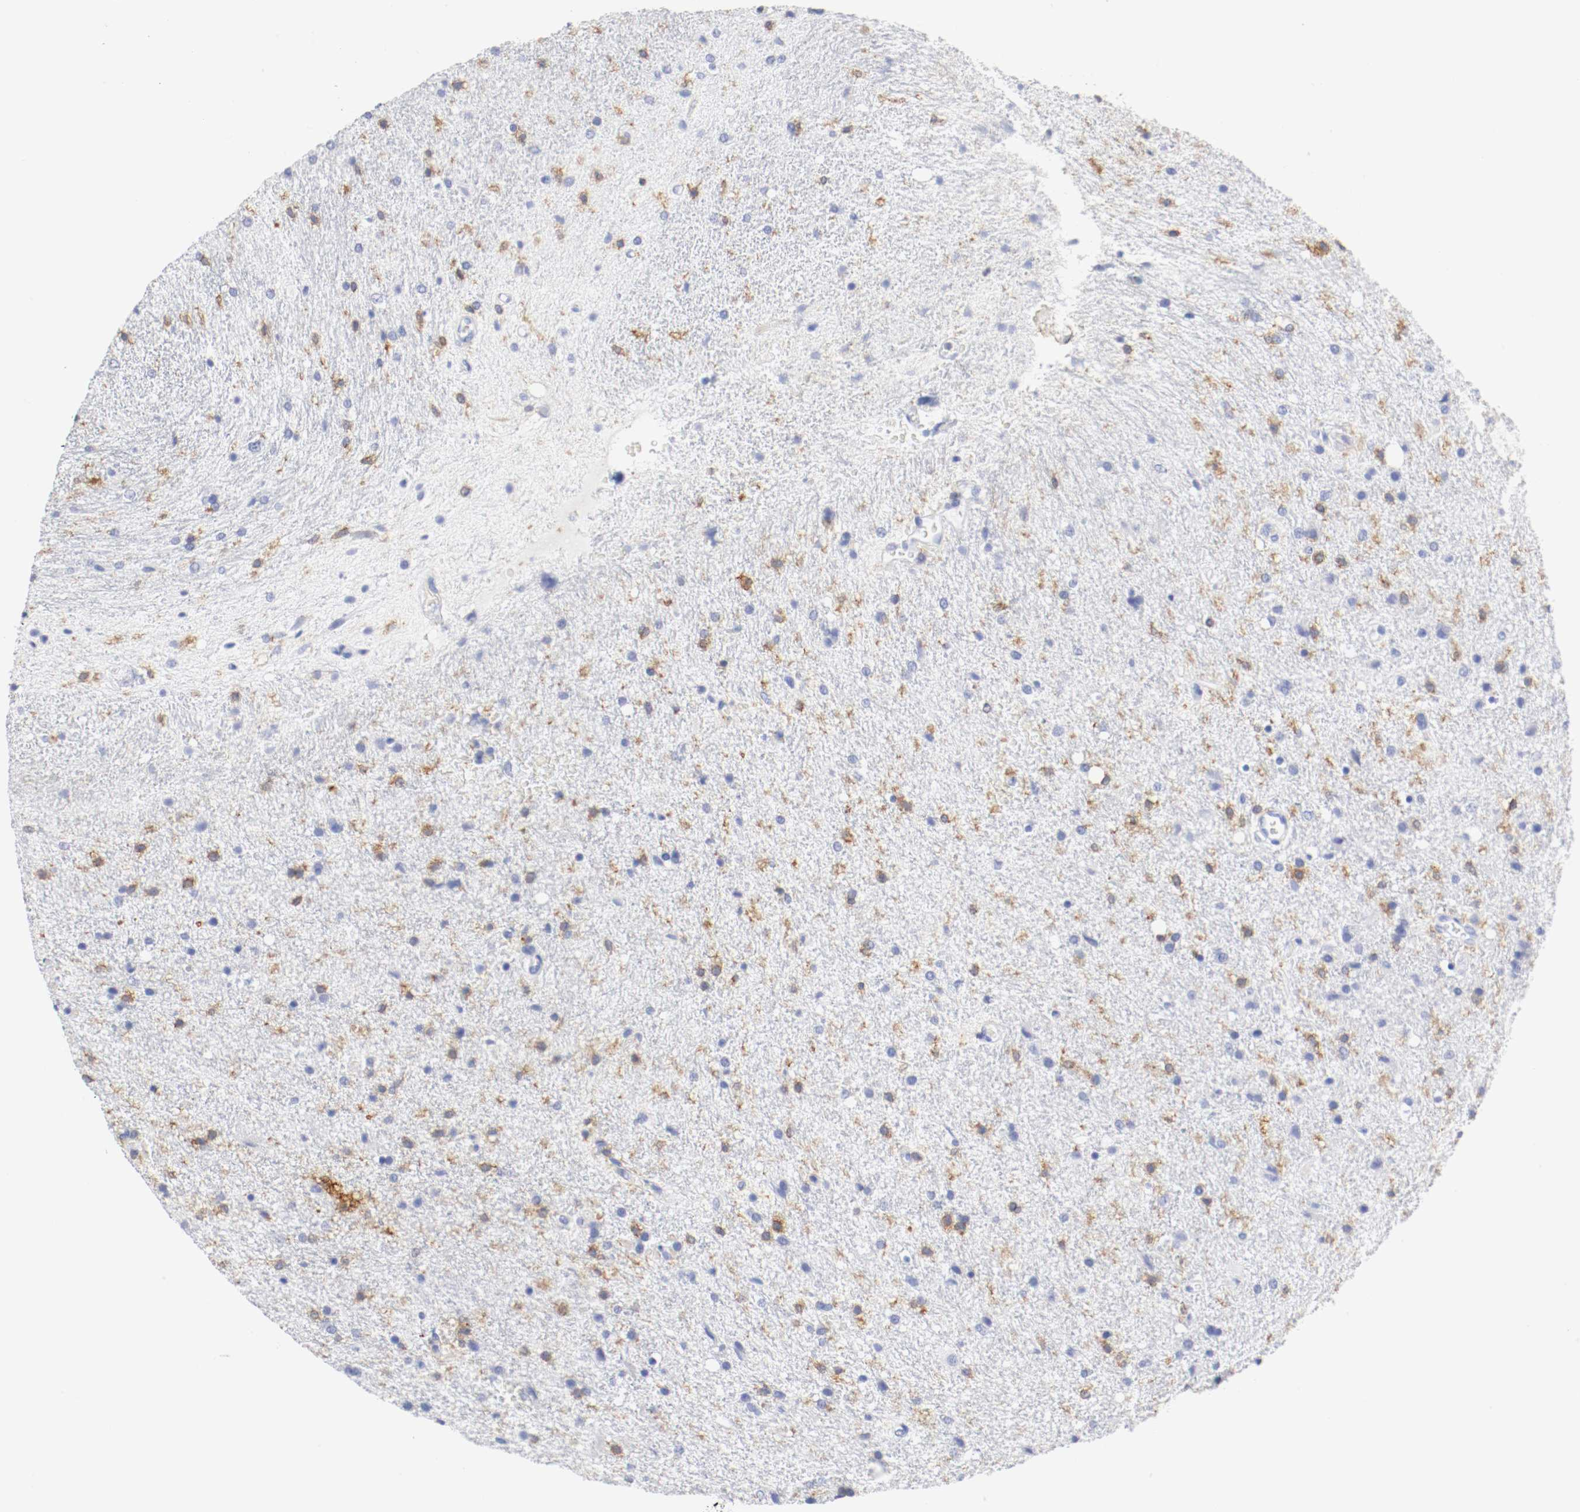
{"staining": {"intensity": "negative", "quantity": "none", "location": "none"}, "tissue": "glioma", "cell_type": "Tumor cells", "image_type": "cancer", "snomed": [{"axis": "morphology", "description": "Normal tissue, NOS"}, {"axis": "morphology", "description": "Glioma, malignant, High grade"}, {"axis": "topography", "description": "Cerebral cortex"}], "caption": "This is an IHC histopathology image of glioma. There is no expression in tumor cells.", "gene": "ITGAX", "patient": {"sex": "male", "age": 56}}